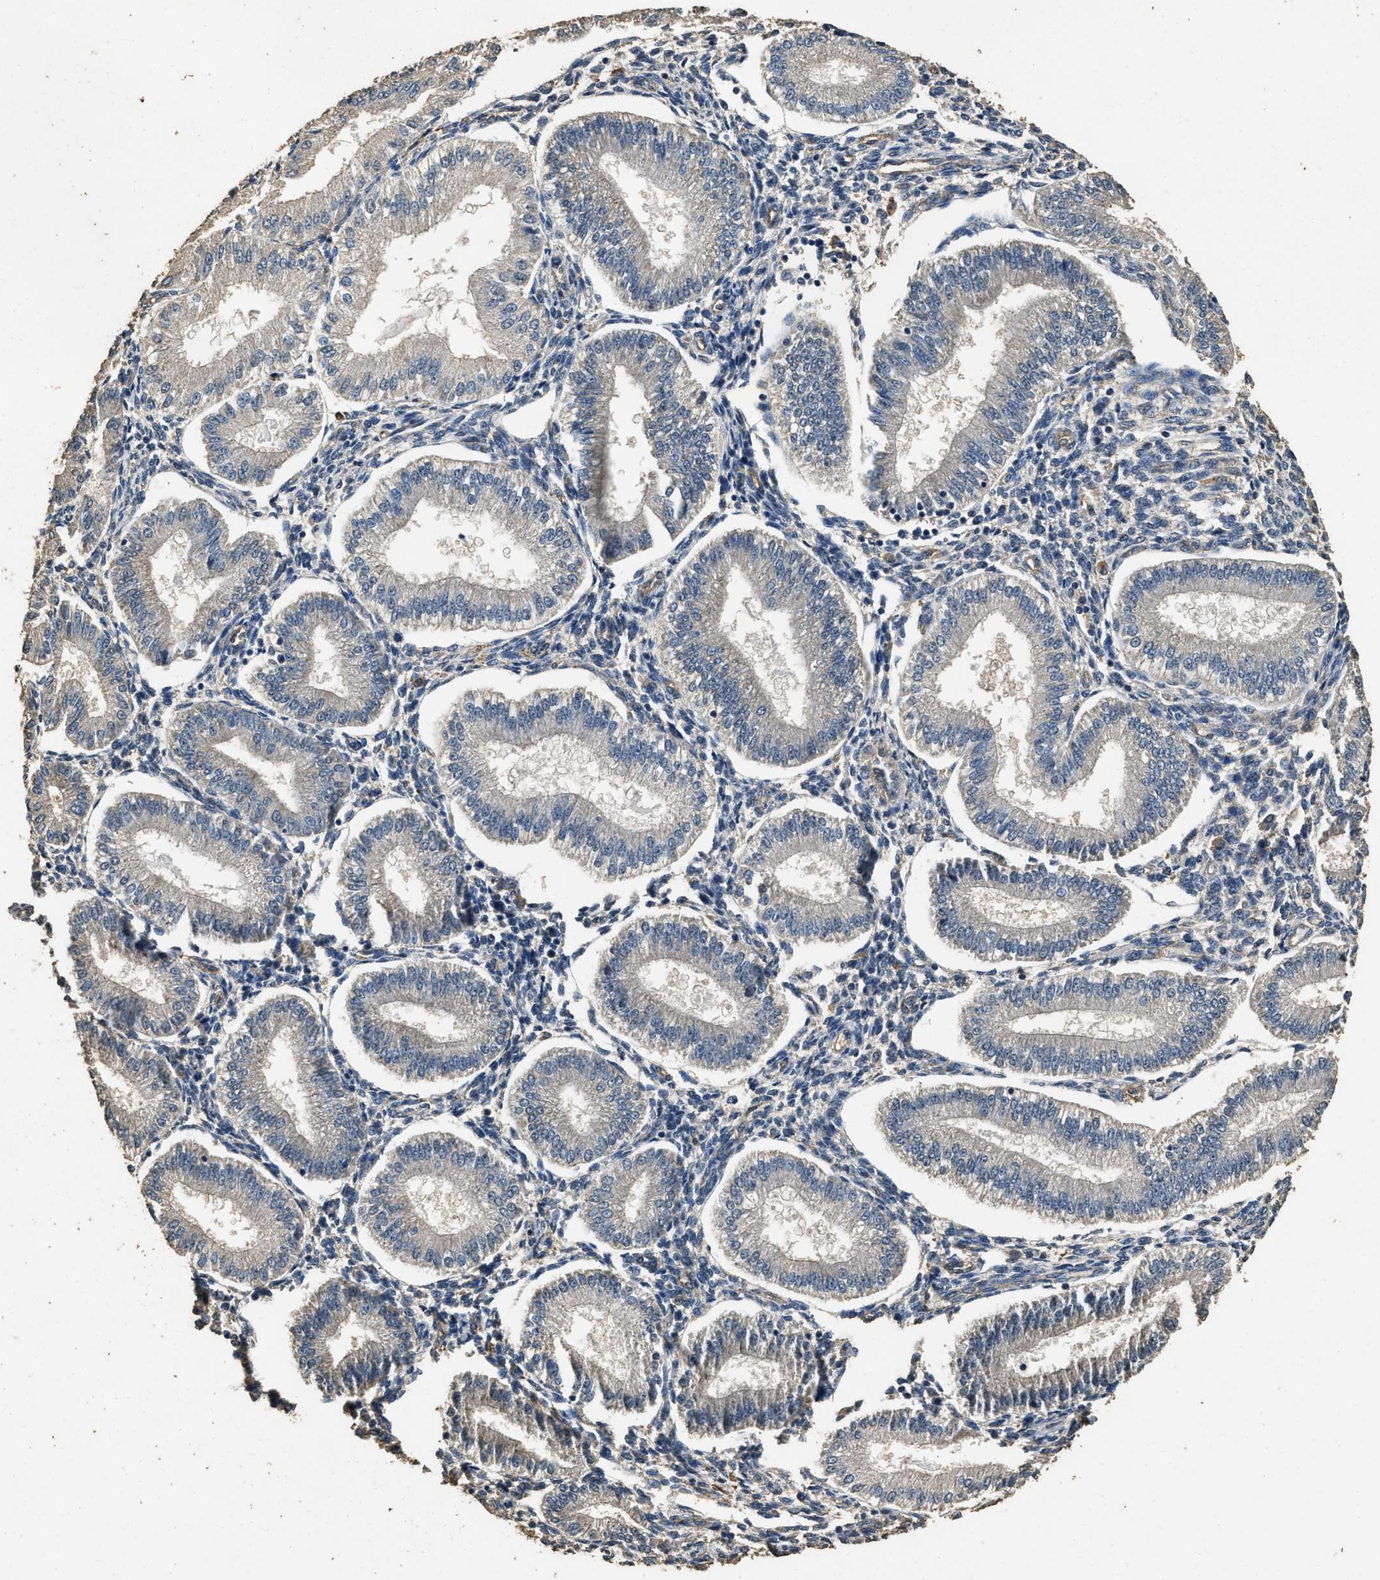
{"staining": {"intensity": "weak", "quantity": "25%-75%", "location": "cytoplasmic/membranous"}, "tissue": "endometrium", "cell_type": "Cells in endometrial stroma", "image_type": "normal", "snomed": [{"axis": "morphology", "description": "Normal tissue, NOS"}, {"axis": "topography", "description": "Endometrium"}], "caption": "High-magnification brightfield microscopy of normal endometrium stained with DAB (brown) and counterstained with hematoxylin (blue). cells in endometrial stroma exhibit weak cytoplasmic/membranous expression is seen in approximately25%-75% of cells. The staining was performed using DAB to visualize the protein expression in brown, while the nuclei were stained in blue with hematoxylin (Magnification: 20x).", "gene": "MIB1", "patient": {"sex": "female", "age": 39}}